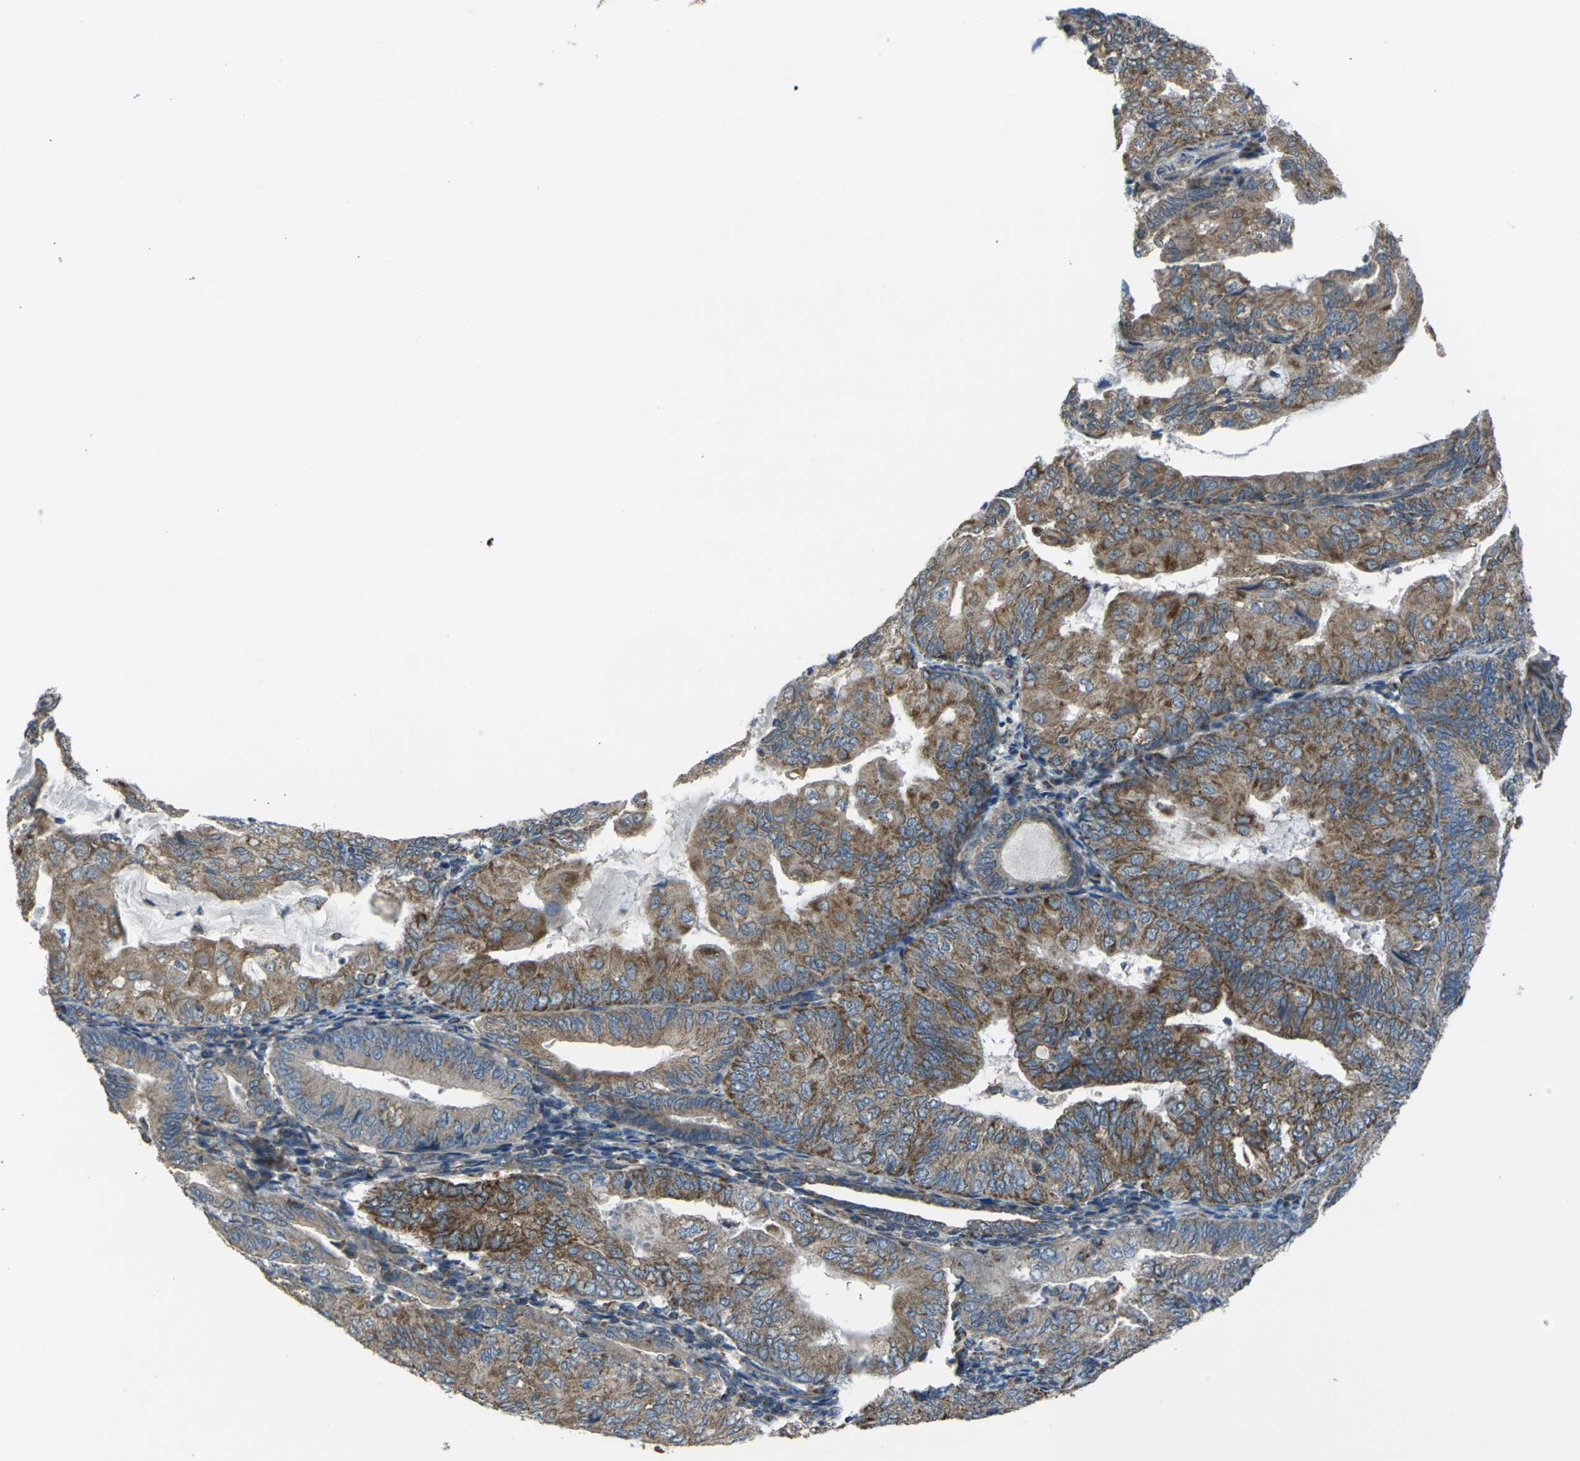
{"staining": {"intensity": "weak", "quantity": ">75%", "location": "cytoplasmic/membranous"}, "tissue": "endometrial cancer", "cell_type": "Tumor cells", "image_type": "cancer", "snomed": [{"axis": "morphology", "description": "Adenocarcinoma, NOS"}, {"axis": "topography", "description": "Endometrium"}], "caption": "Immunohistochemistry (IHC) micrograph of neoplastic tissue: human endometrial cancer stained using IHC demonstrates low levels of weak protein expression localized specifically in the cytoplasmic/membranous of tumor cells, appearing as a cytoplasmic/membranous brown color.", "gene": "TMEM120B", "patient": {"sex": "female", "age": 81}}